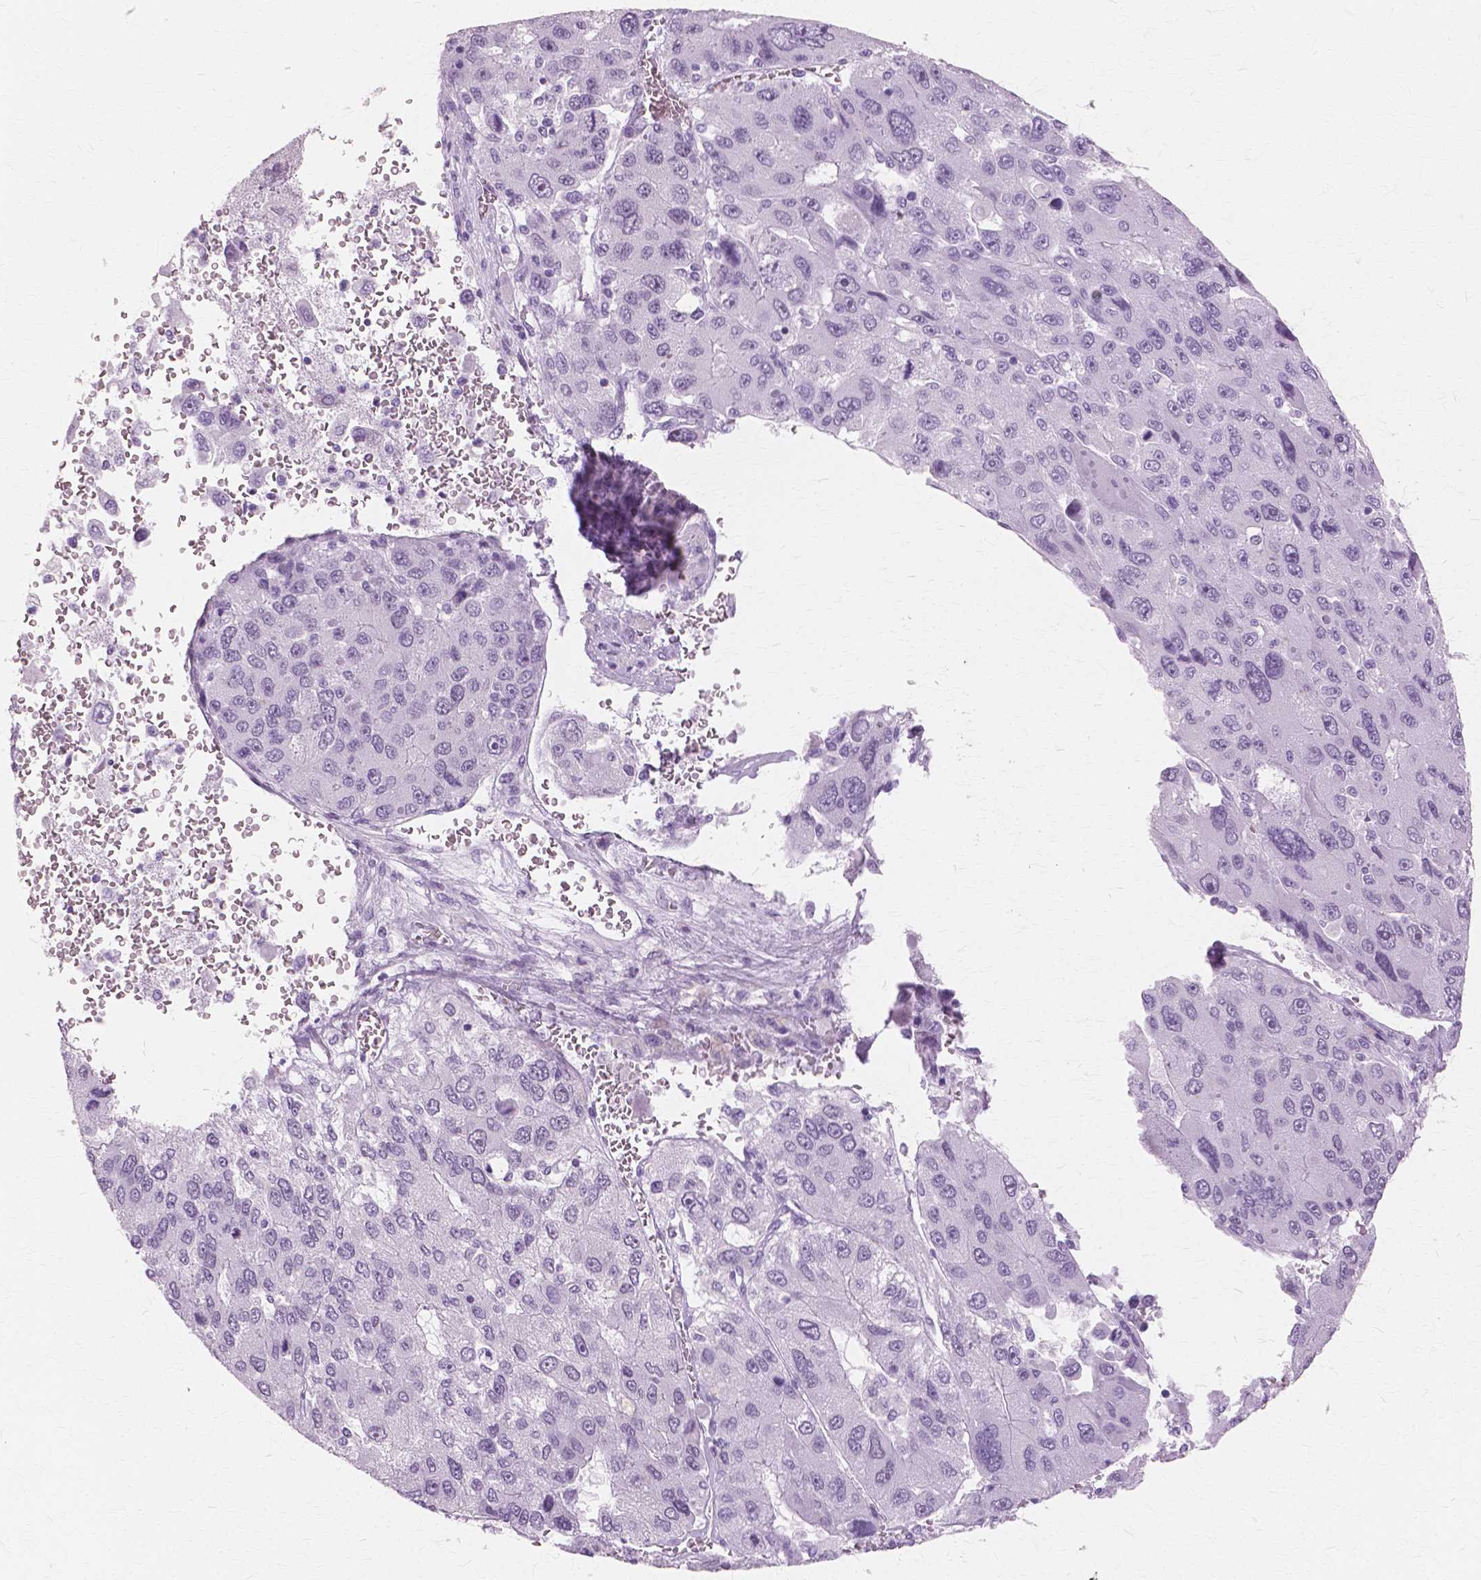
{"staining": {"intensity": "negative", "quantity": "none", "location": "none"}, "tissue": "liver cancer", "cell_type": "Tumor cells", "image_type": "cancer", "snomed": [{"axis": "morphology", "description": "Carcinoma, Hepatocellular, NOS"}, {"axis": "topography", "description": "Liver"}], "caption": "The photomicrograph reveals no significant positivity in tumor cells of liver cancer (hepatocellular carcinoma). Nuclei are stained in blue.", "gene": "SFTPD", "patient": {"sex": "female", "age": 41}}